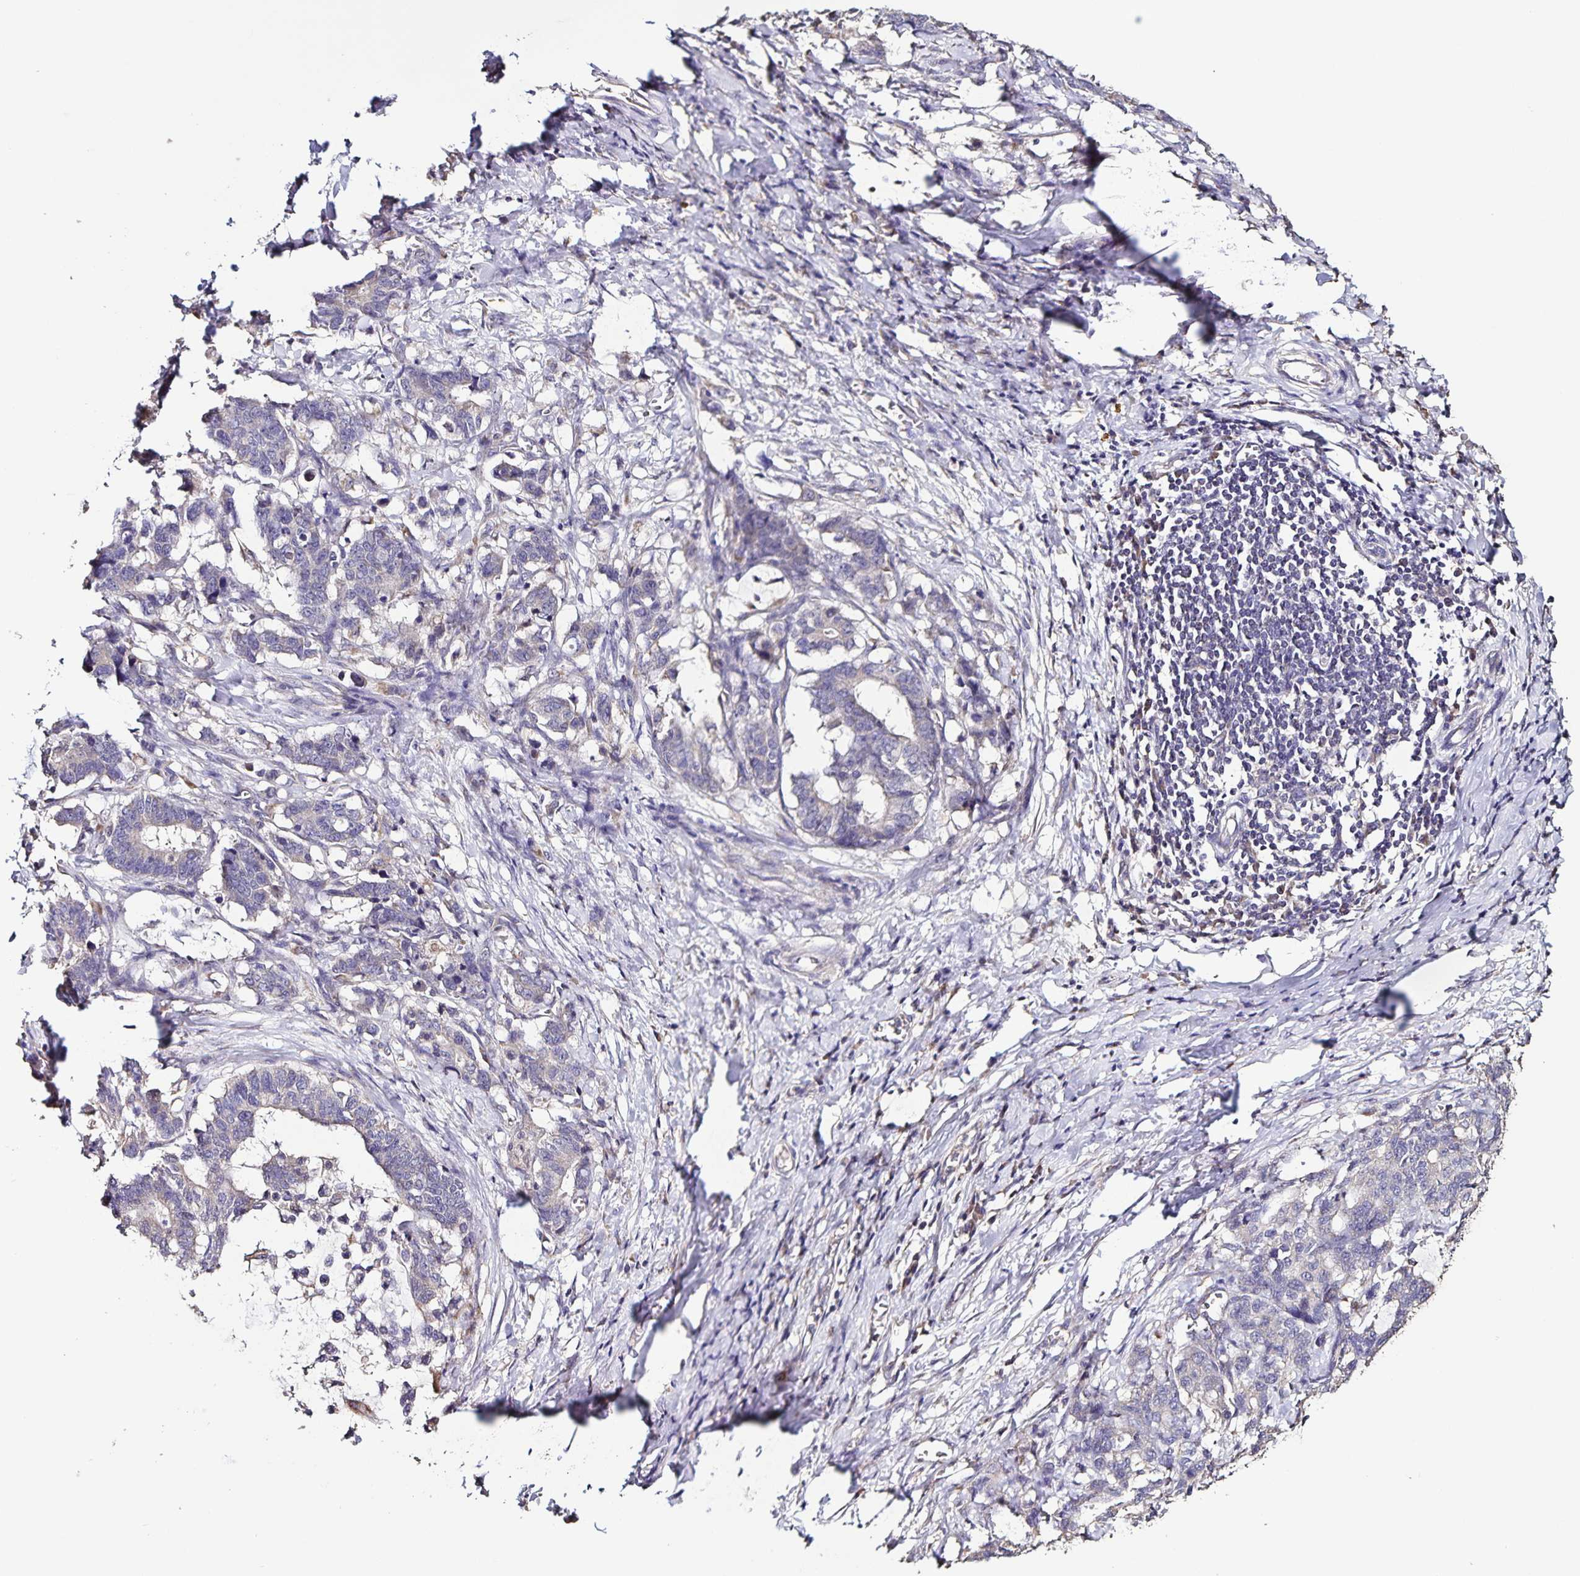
{"staining": {"intensity": "negative", "quantity": "none", "location": "none"}, "tissue": "stomach cancer", "cell_type": "Tumor cells", "image_type": "cancer", "snomed": [{"axis": "morphology", "description": "Normal tissue, NOS"}, {"axis": "morphology", "description": "Adenocarcinoma, NOS"}, {"axis": "topography", "description": "Stomach"}], "caption": "DAB (3,3'-diaminobenzidine) immunohistochemical staining of human stomach cancer (adenocarcinoma) displays no significant positivity in tumor cells.", "gene": "MAN1A1", "patient": {"sex": "female", "age": 64}}